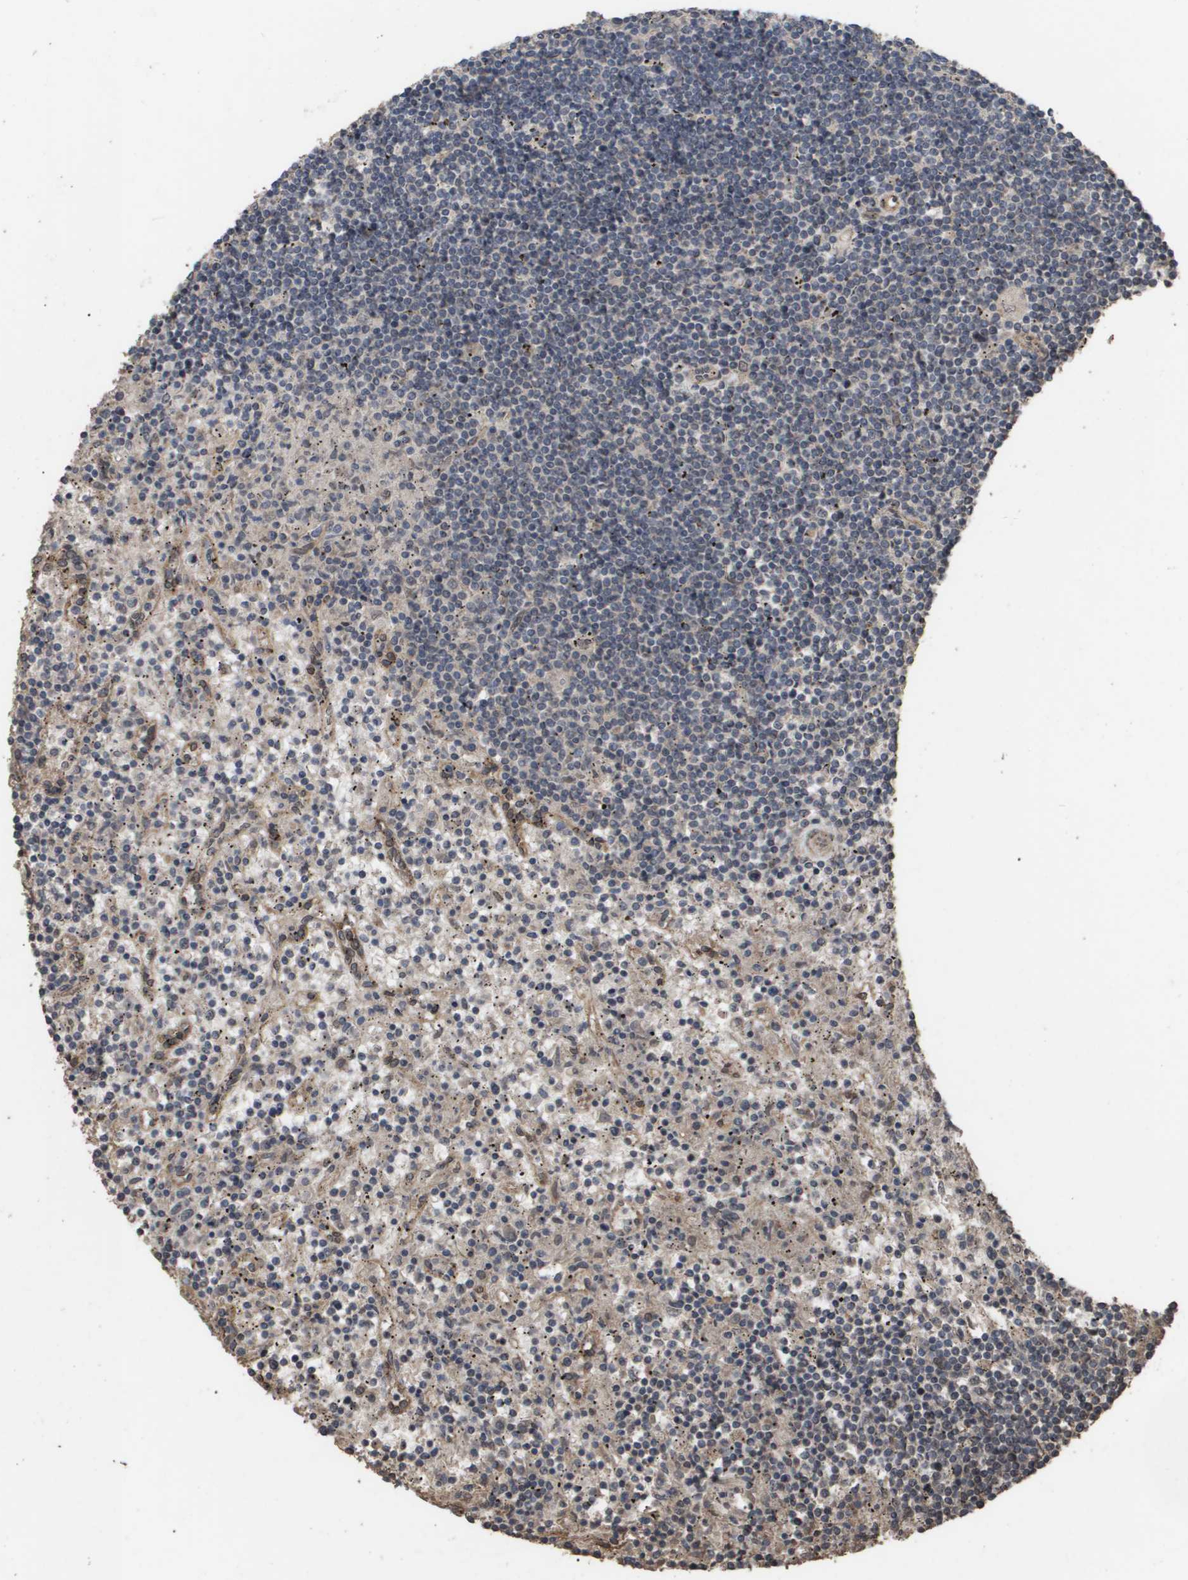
{"staining": {"intensity": "negative", "quantity": "none", "location": "none"}, "tissue": "lymphoma", "cell_type": "Tumor cells", "image_type": "cancer", "snomed": [{"axis": "morphology", "description": "Malignant lymphoma, non-Hodgkin's type, Low grade"}, {"axis": "topography", "description": "Spleen"}], "caption": "A micrograph of malignant lymphoma, non-Hodgkin's type (low-grade) stained for a protein shows no brown staining in tumor cells. The staining was performed using DAB to visualize the protein expression in brown, while the nuclei were stained in blue with hematoxylin (Magnification: 20x).", "gene": "CUL5", "patient": {"sex": "male", "age": 76}}